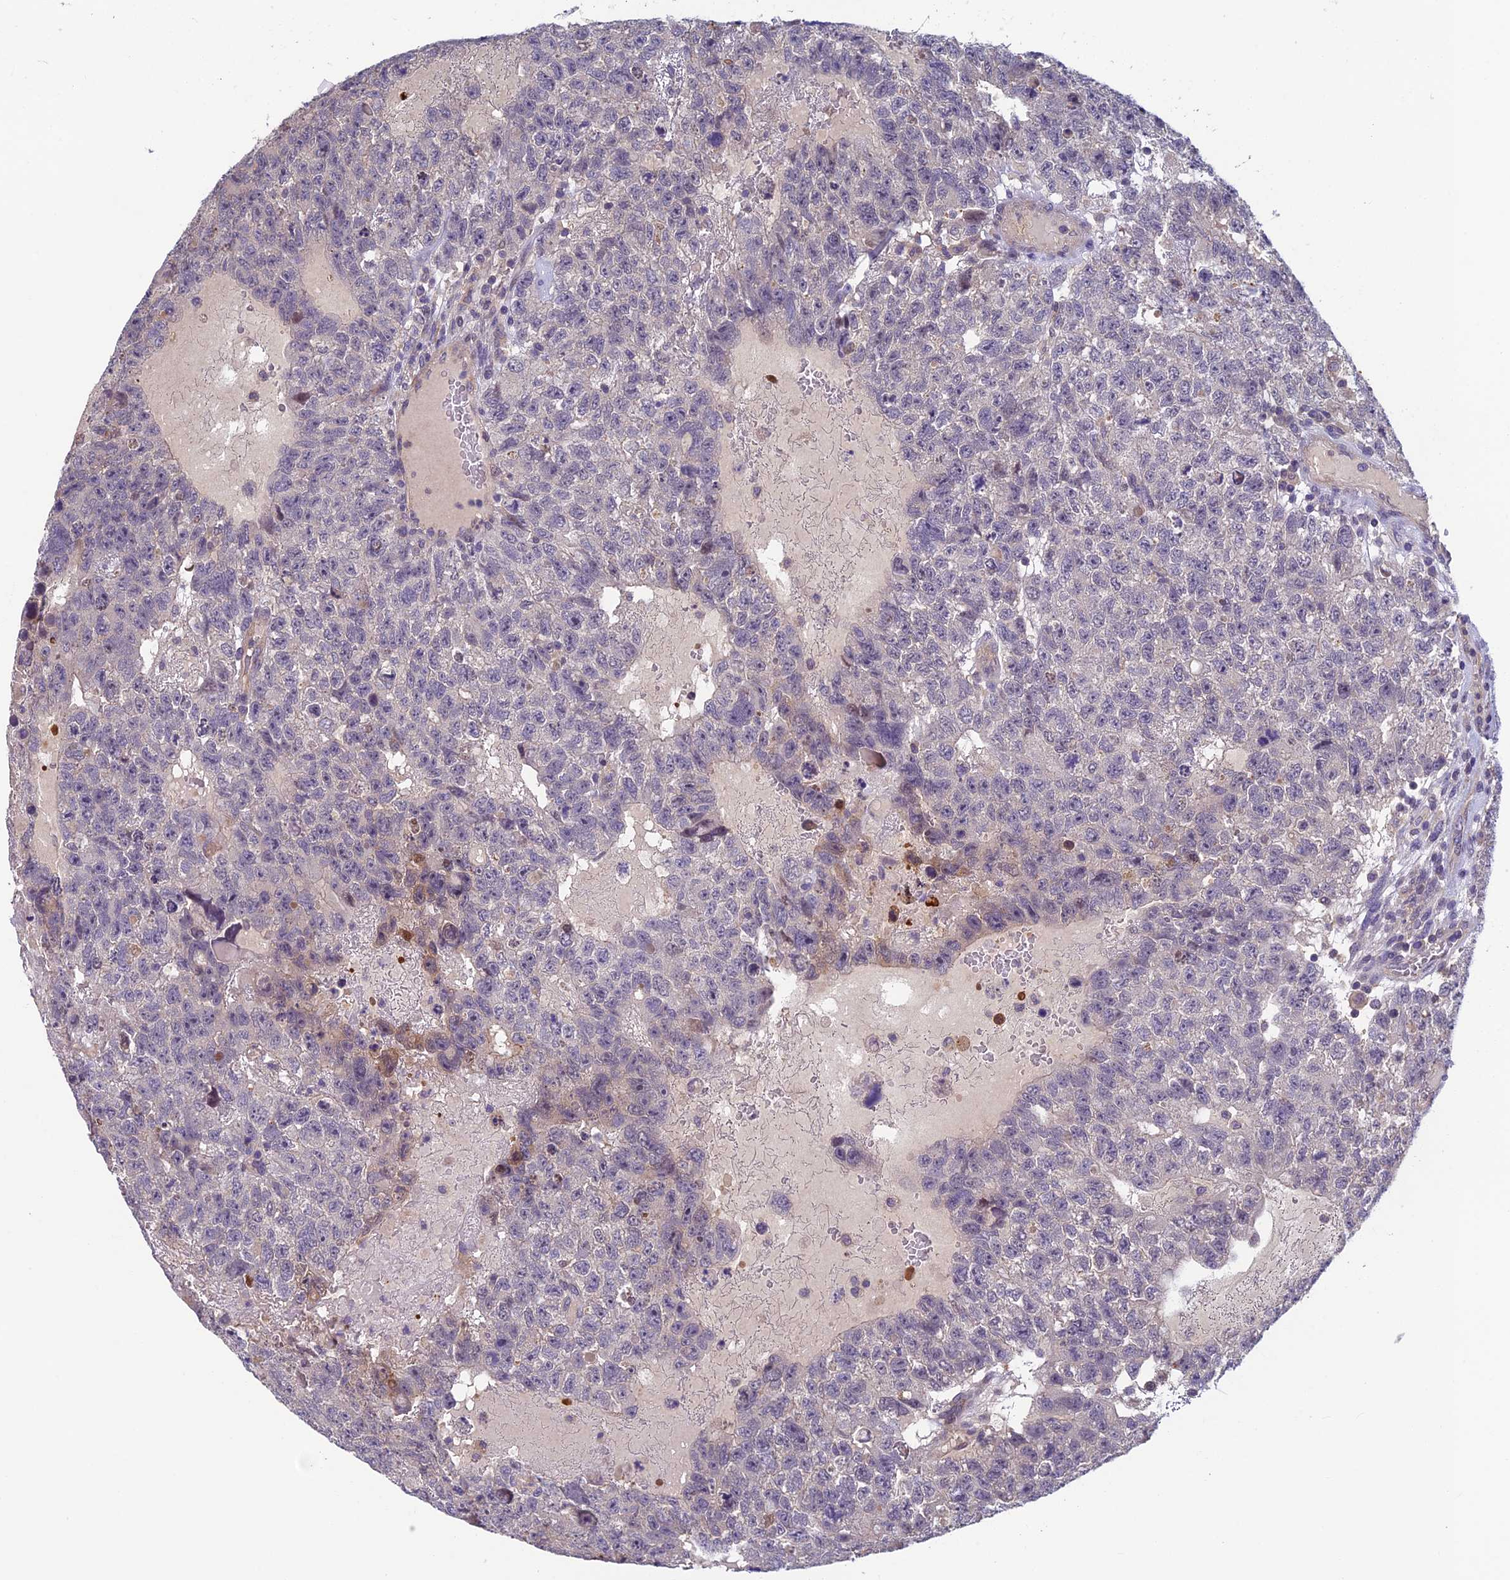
{"staining": {"intensity": "negative", "quantity": "none", "location": "none"}, "tissue": "testis cancer", "cell_type": "Tumor cells", "image_type": "cancer", "snomed": [{"axis": "morphology", "description": "Carcinoma, Embryonal, NOS"}, {"axis": "topography", "description": "Testis"}], "caption": "This is an IHC histopathology image of human testis cancer. There is no expression in tumor cells.", "gene": "HECA", "patient": {"sex": "male", "age": 26}}